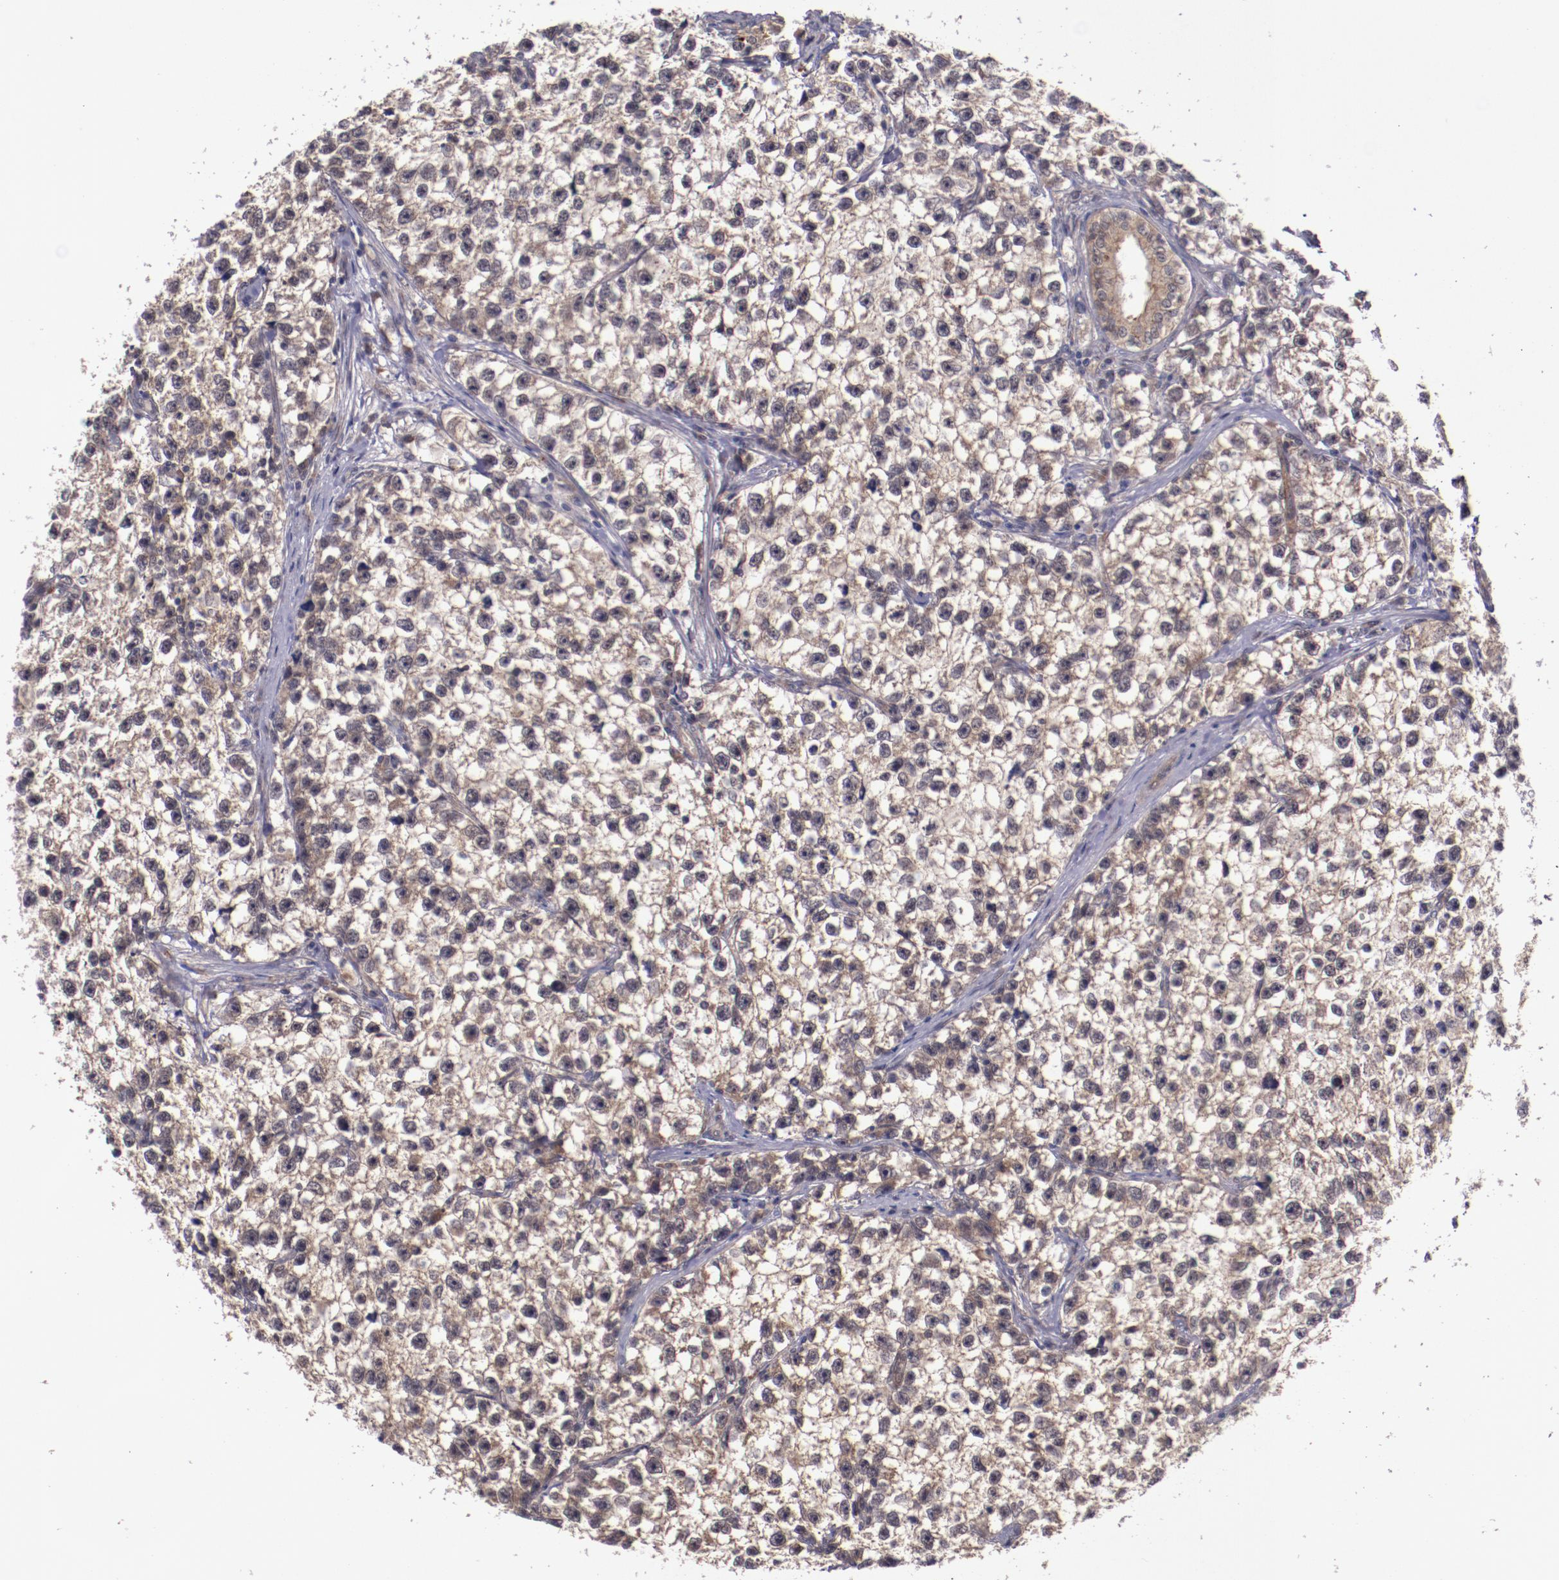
{"staining": {"intensity": "weak", "quantity": ">75%", "location": "cytoplasmic/membranous"}, "tissue": "testis cancer", "cell_type": "Tumor cells", "image_type": "cancer", "snomed": [{"axis": "morphology", "description": "Seminoma, NOS"}, {"axis": "morphology", "description": "Carcinoma, Embryonal, NOS"}, {"axis": "topography", "description": "Testis"}], "caption": "Weak cytoplasmic/membranous expression is seen in about >75% of tumor cells in testis cancer.", "gene": "FTSJ1", "patient": {"sex": "male", "age": 30}}